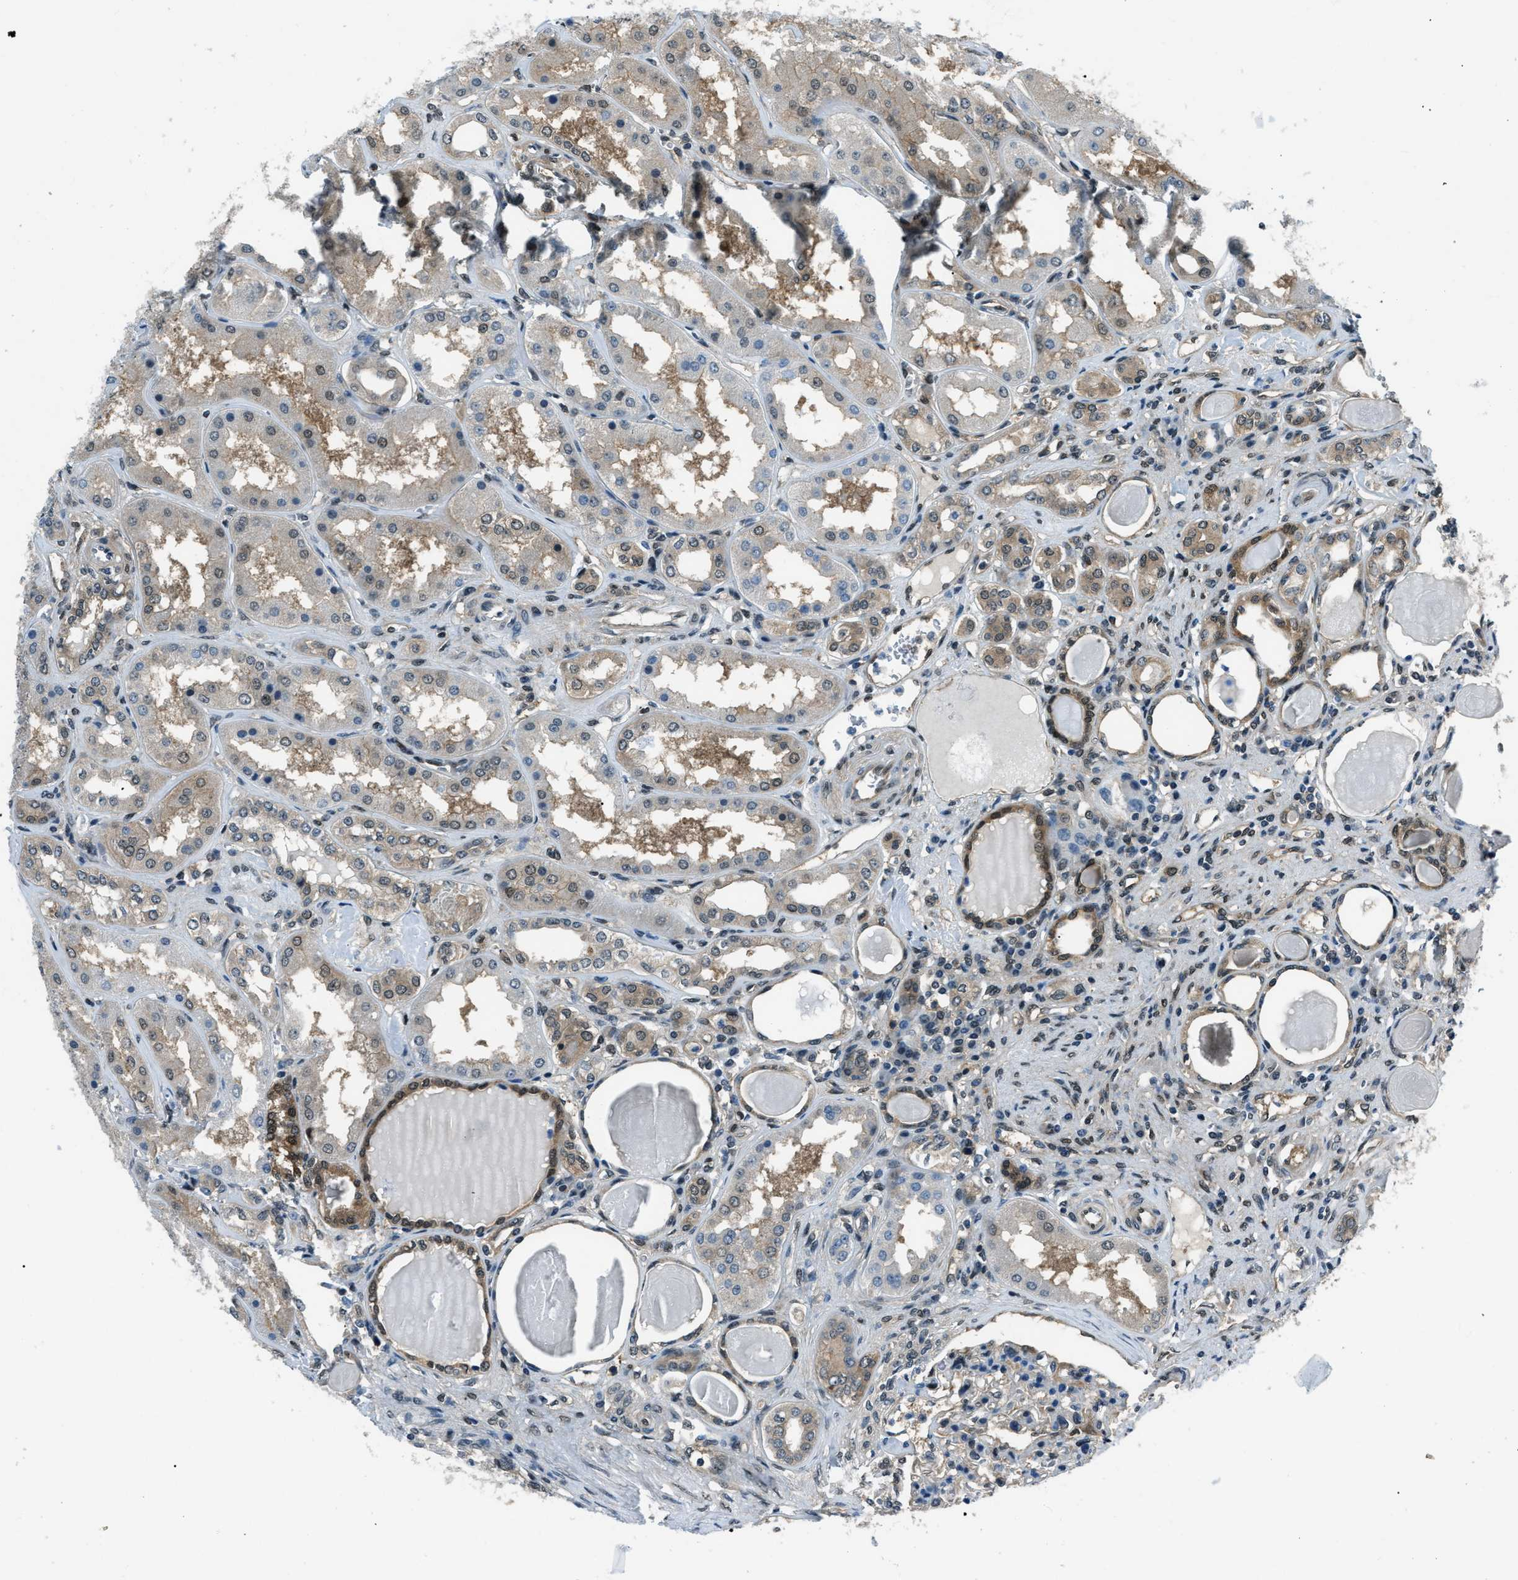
{"staining": {"intensity": "moderate", "quantity": "25%-75%", "location": "cytoplasmic/membranous,nuclear"}, "tissue": "kidney", "cell_type": "Cells in glomeruli", "image_type": "normal", "snomed": [{"axis": "morphology", "description": "Normal tissue, NOS"}, {"axis": "topography", "description": "Kidney"}], "caption": "Immunohistochemistry (IHC) histopathology image of normal kidney: kidney stained using immunohistochemistry demonstrates medium levels of moderate protein expression localized specifically in the cytoplasmic/membranous,nuclear of cells in glomeruli, appearing as a cytoplasmic/membranous,nuclear brown color.", "gene": "NUDCD3", "patient": {"sex": "female", "age": 56}}